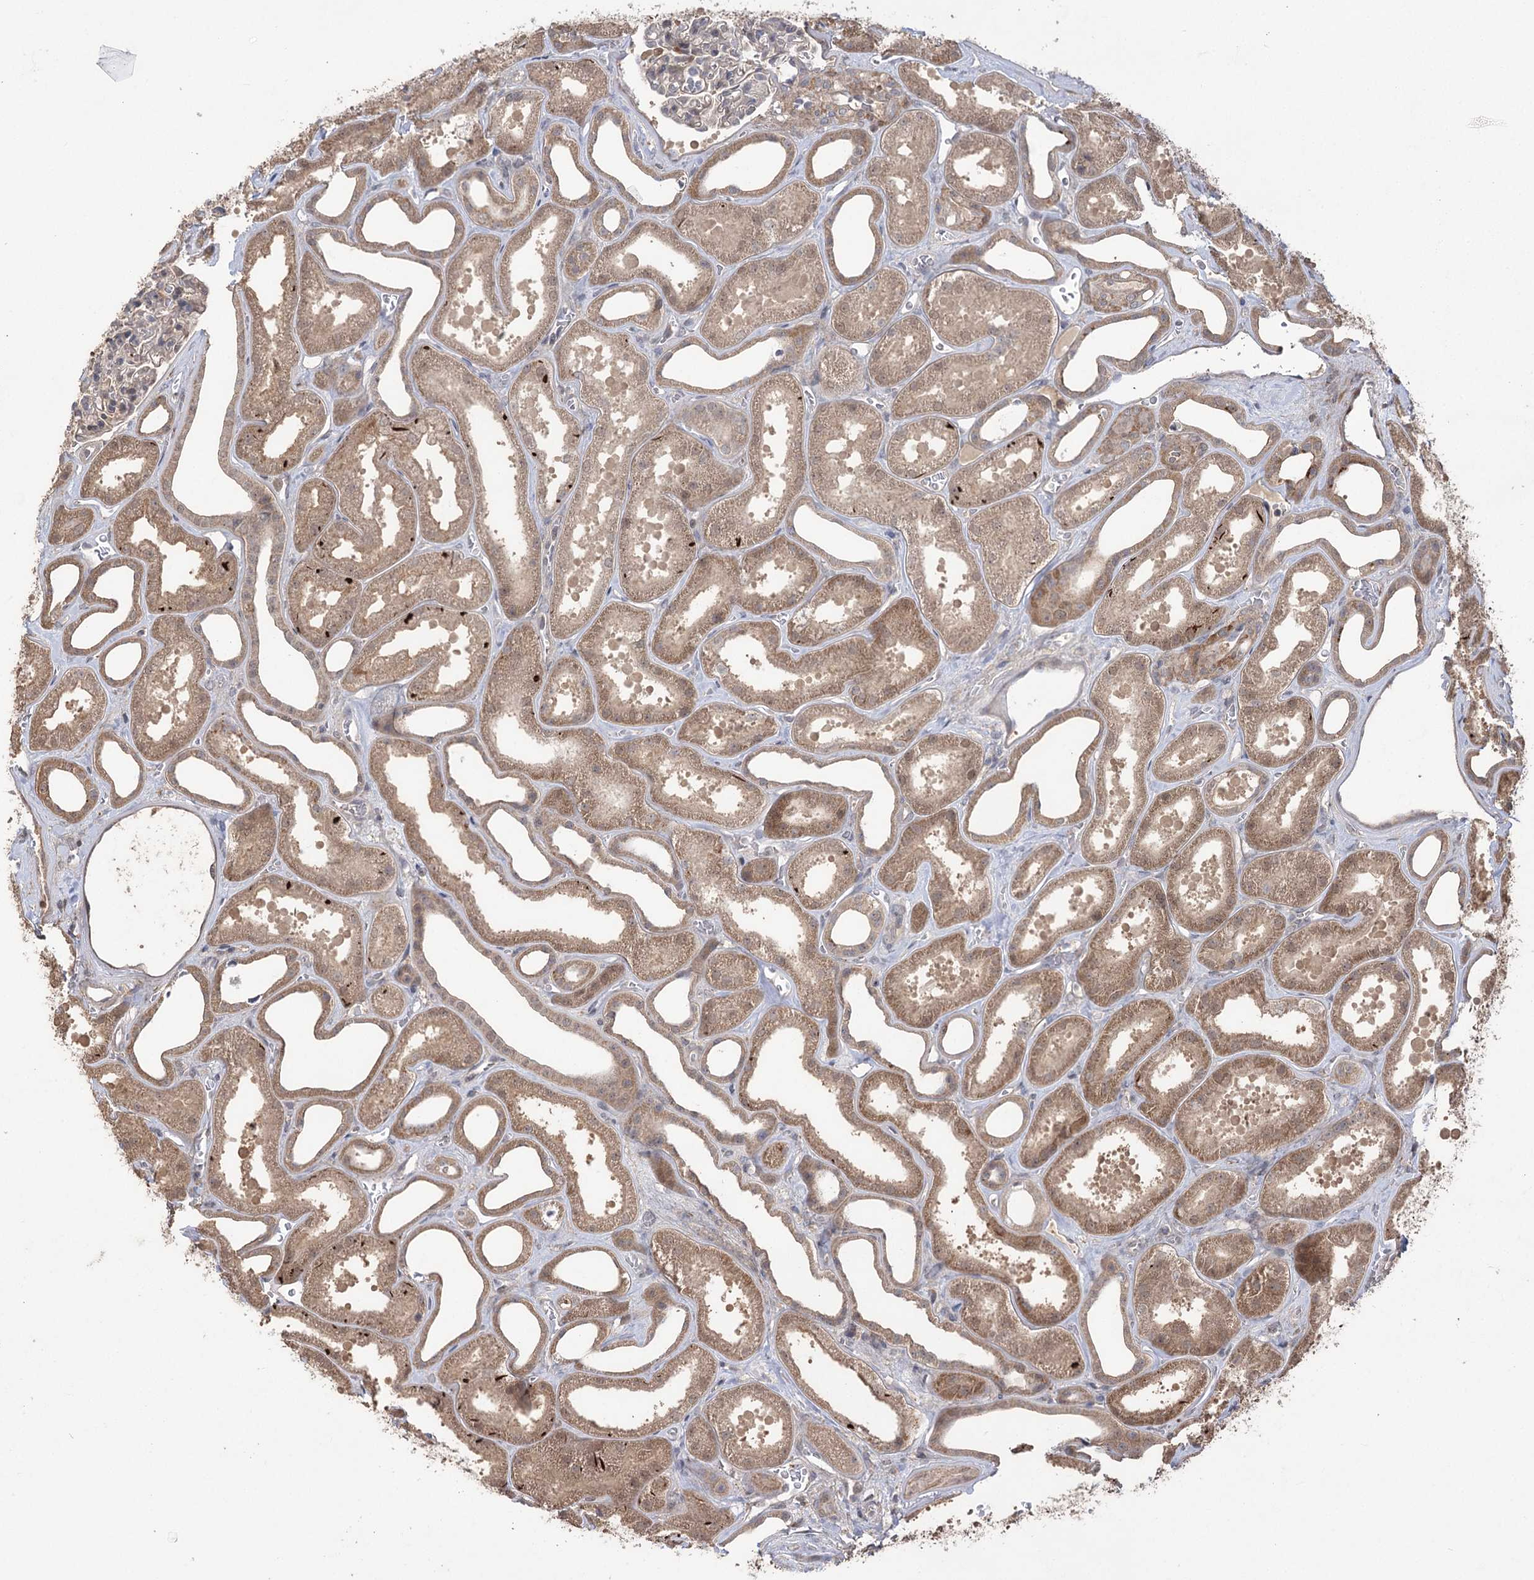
{"staining": {"intensity": "negative", "quantity": "none", "location": "none"}, "tissue": "kidney", "cell_type": "Cells in glomeruli", "image_type": "normal", "snomed": [{"axis": "morphology", "description": "Normal tissue, NOS"}, {"axis": "morphology", "description": "Adenocarcinoma, NOS"}, {"axis": "topography", "description": "Kidney"}], "caption": "IHC of unremarkable kidney shows no positivity in cells in glomeruli.", "gene": "TENM2", "patient": {"sex": "female", "age": 68}}